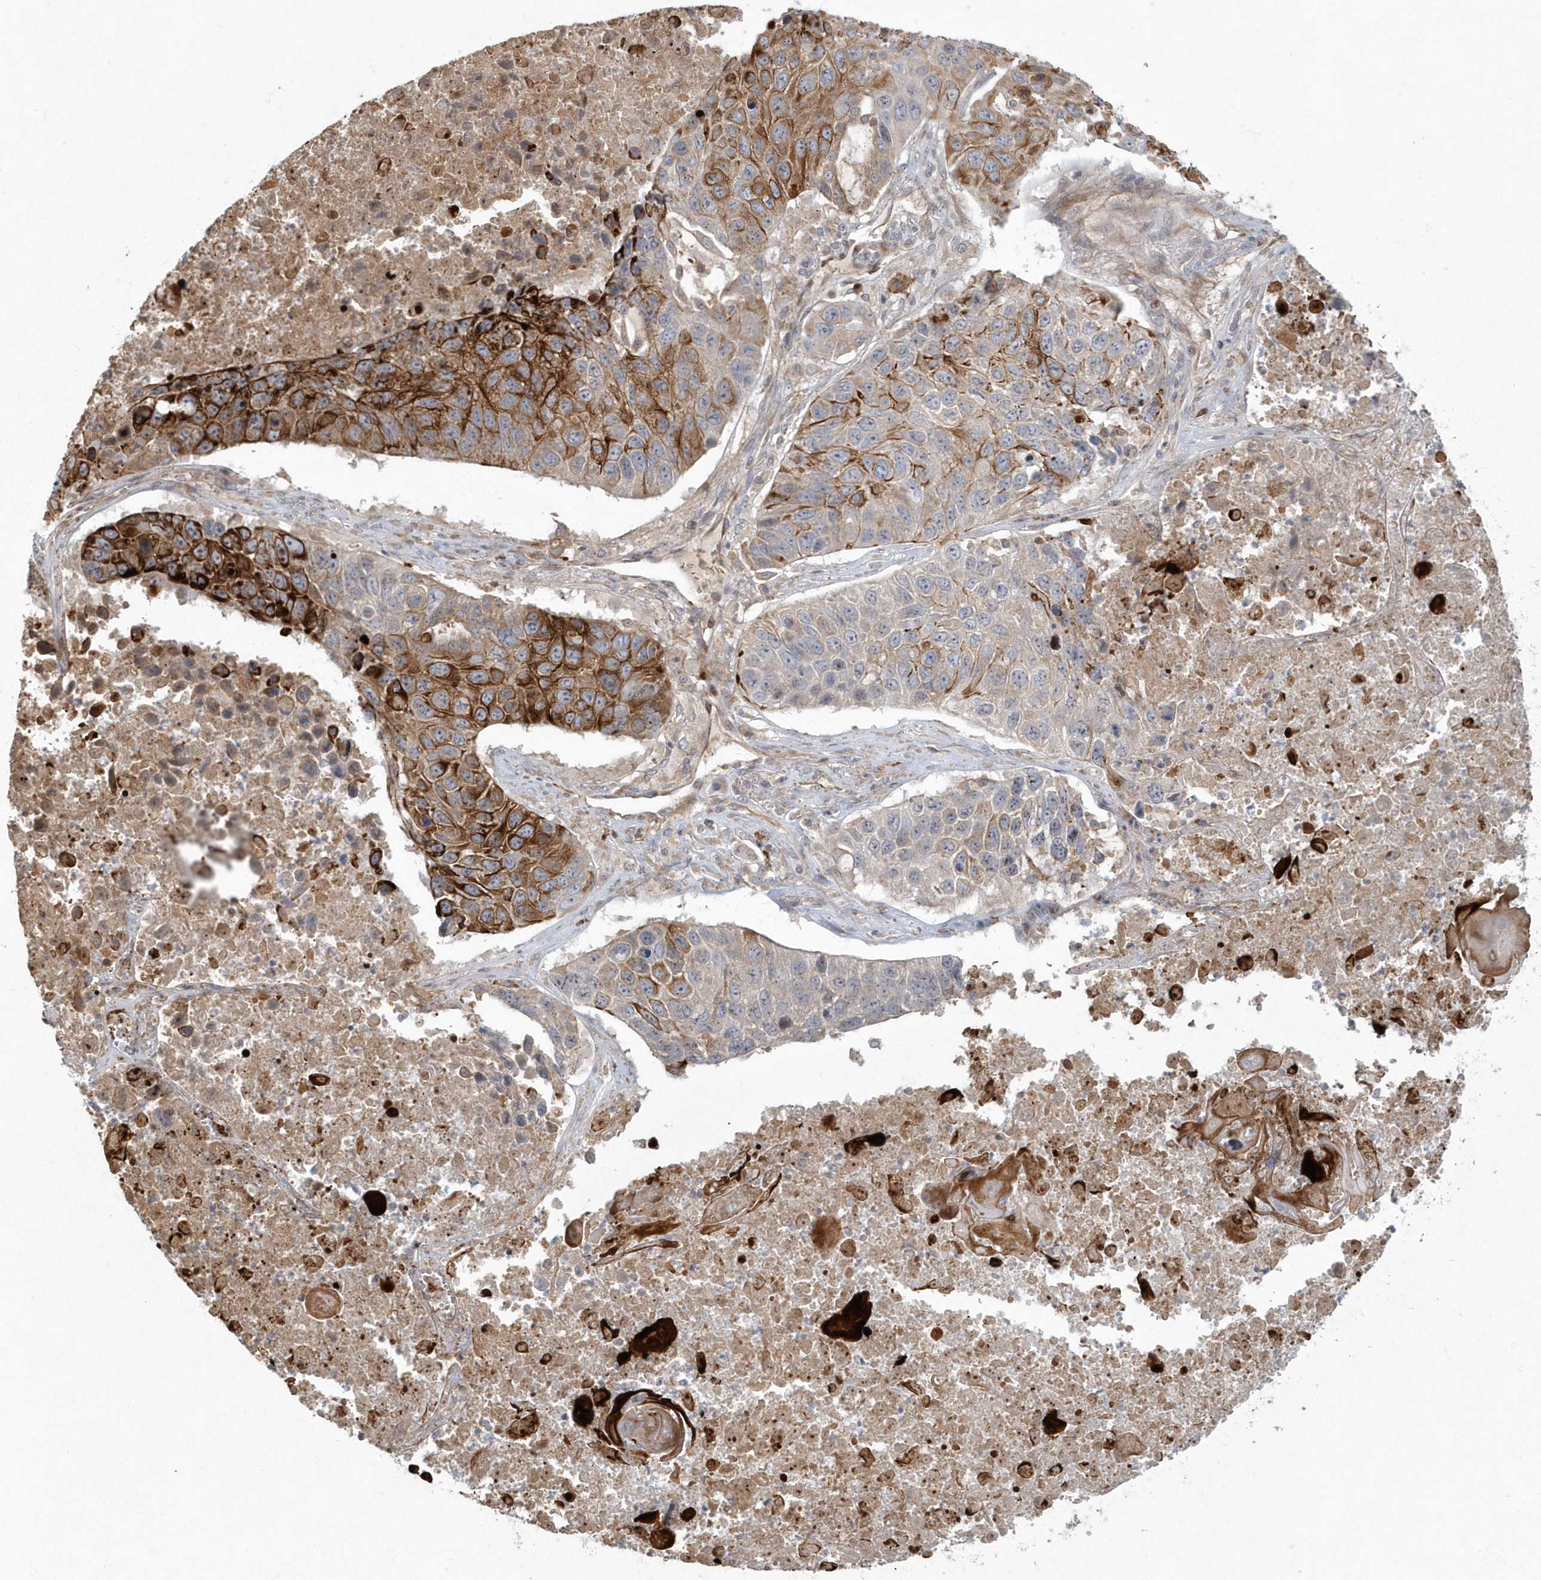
{"staining": {"intensity": "strong", "quantity": "25%-75%", "location": "cytoplasmic/membranous"}, "tissue": "lung cancer", "cell_type": "Tumor cells", "image_type": "cancer", "snomed": [{"axis": "morphology", "description": "Squamous cell carcinoma, NOS"}, {"axis": "topography", "description": "Lung"}], "caption": "Immunohistochemical staining of squamous cell carcinoma (lung) reveals high levels of strong cytoplasmic/membranous staining in about 25%-75% of tumor cells. The protein is shown in brown color, while the nuclei are stained blue.", "gene": "ARHGEF38", "patient": {"sex": "male", "age": 61}}